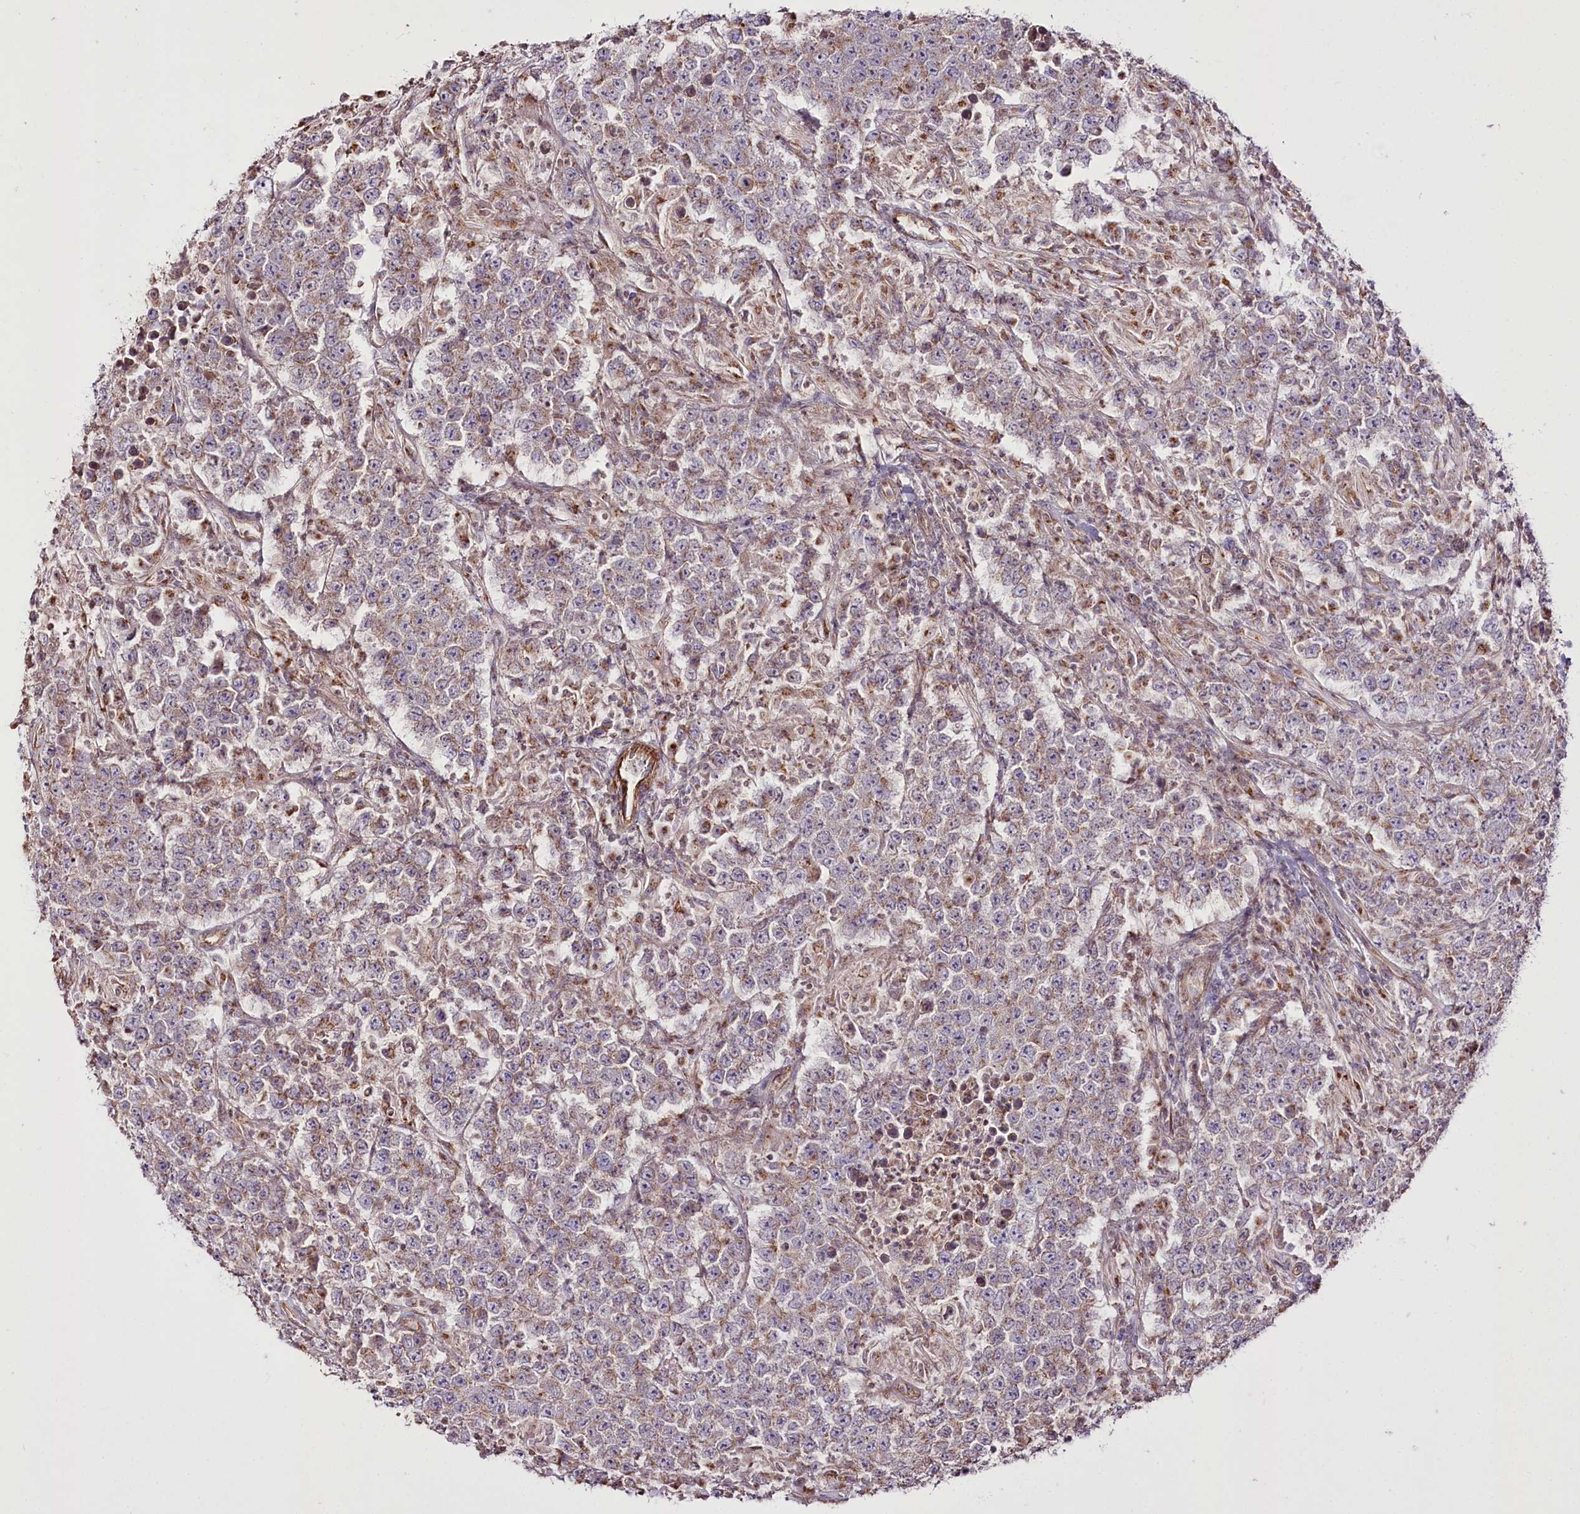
{"staining": {"intensity": "moderate", "quantity": ">75%", "location": "cytoplasmic/membranous"}, "tissue": "testis cancer", "cell_type": "Tumor cells", "image_type": "cancer", "snomed": [{"axis": "morphology", "description": "Normal tissue, NOS"}, {"axis": "morphology", "description": "Urothelial carcinoma, High grade"}, {"axis": "morphology", "description": "Seminoma, NOS"}, {"axis": "morphology", "description": "Carcinoma, Embryonal, NOS"}, {"axis": "topography", "description": "Urinary bladder"}, {"axis": "topography", "description": "Testis"}], "caption": "Moderate cytoplasmic/membranous protein staining is present in approximately >75% of tumor cells in testis cancer.", "gene": "REXO2", "patient": {"sex": "male", "age": 41}}